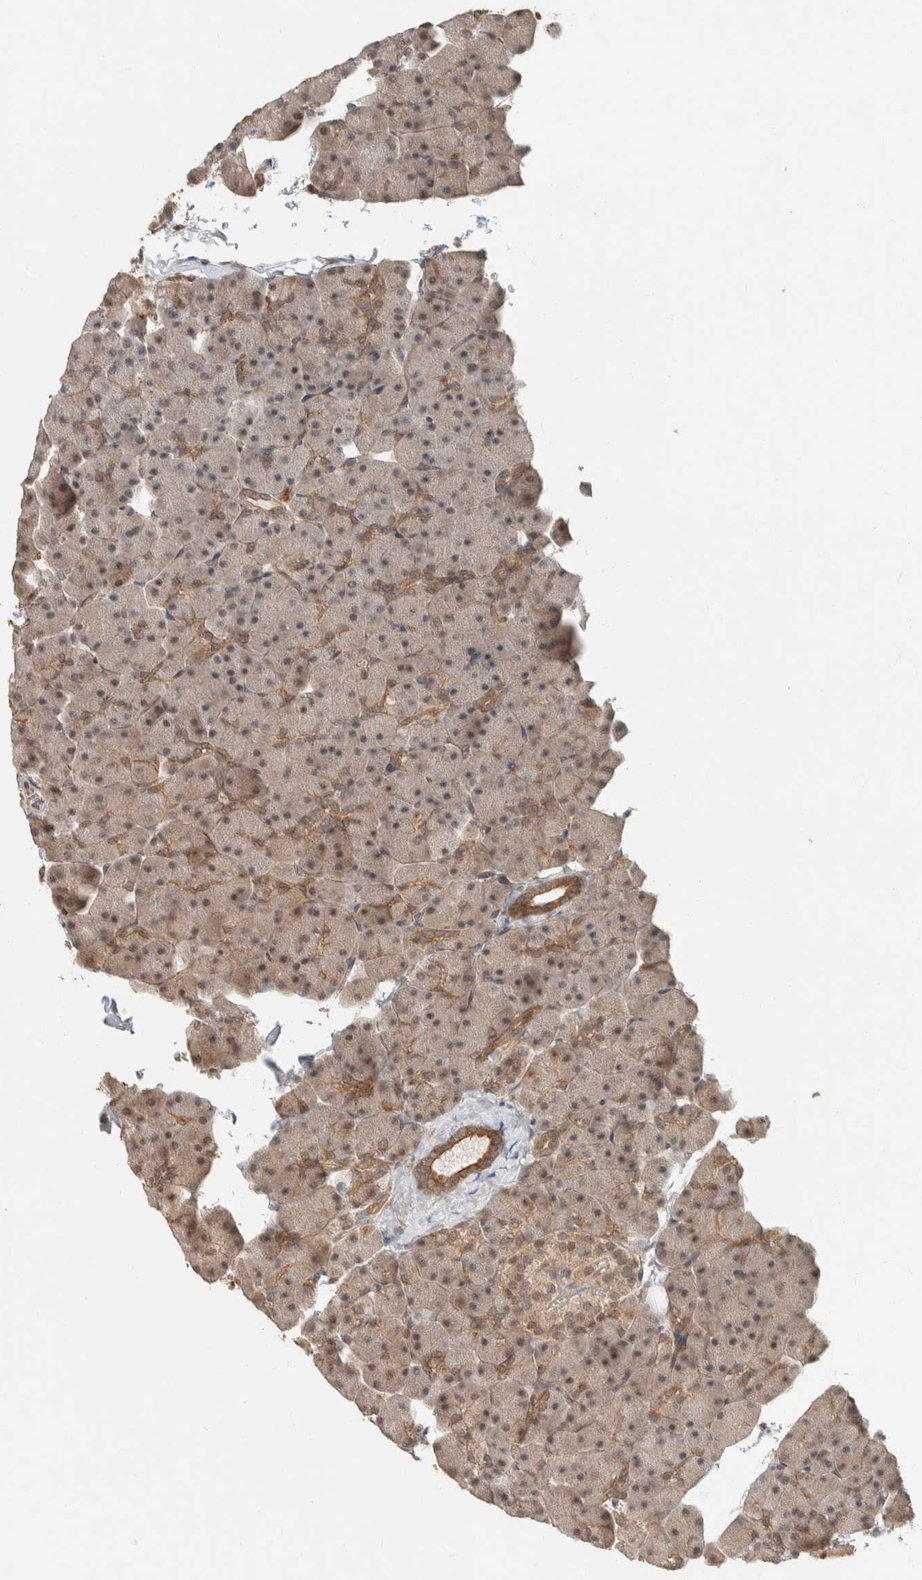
{"staining": {"intensity": "moderate", "quantity": "25%-75%", "location": "cytoplasmic/membranous"}, "tissue": "pancreas", "cell_type": "Exocrine glandular cells", "image_type": "normal", "snomed": [{"axis": "morphology", "description": "Normal tissue, NOS"}, {"axis": "topography", "description": "Pancreas"}], "caption": "Moderate cytoplasmic/membranous protein staining is appreciated in approximately 25%-75% of exocrine glandular cells in pancreas. Nuclei are stained in blue.", "gene": "ZBTB2", "patient": {"sex": "male", "age": 35}}